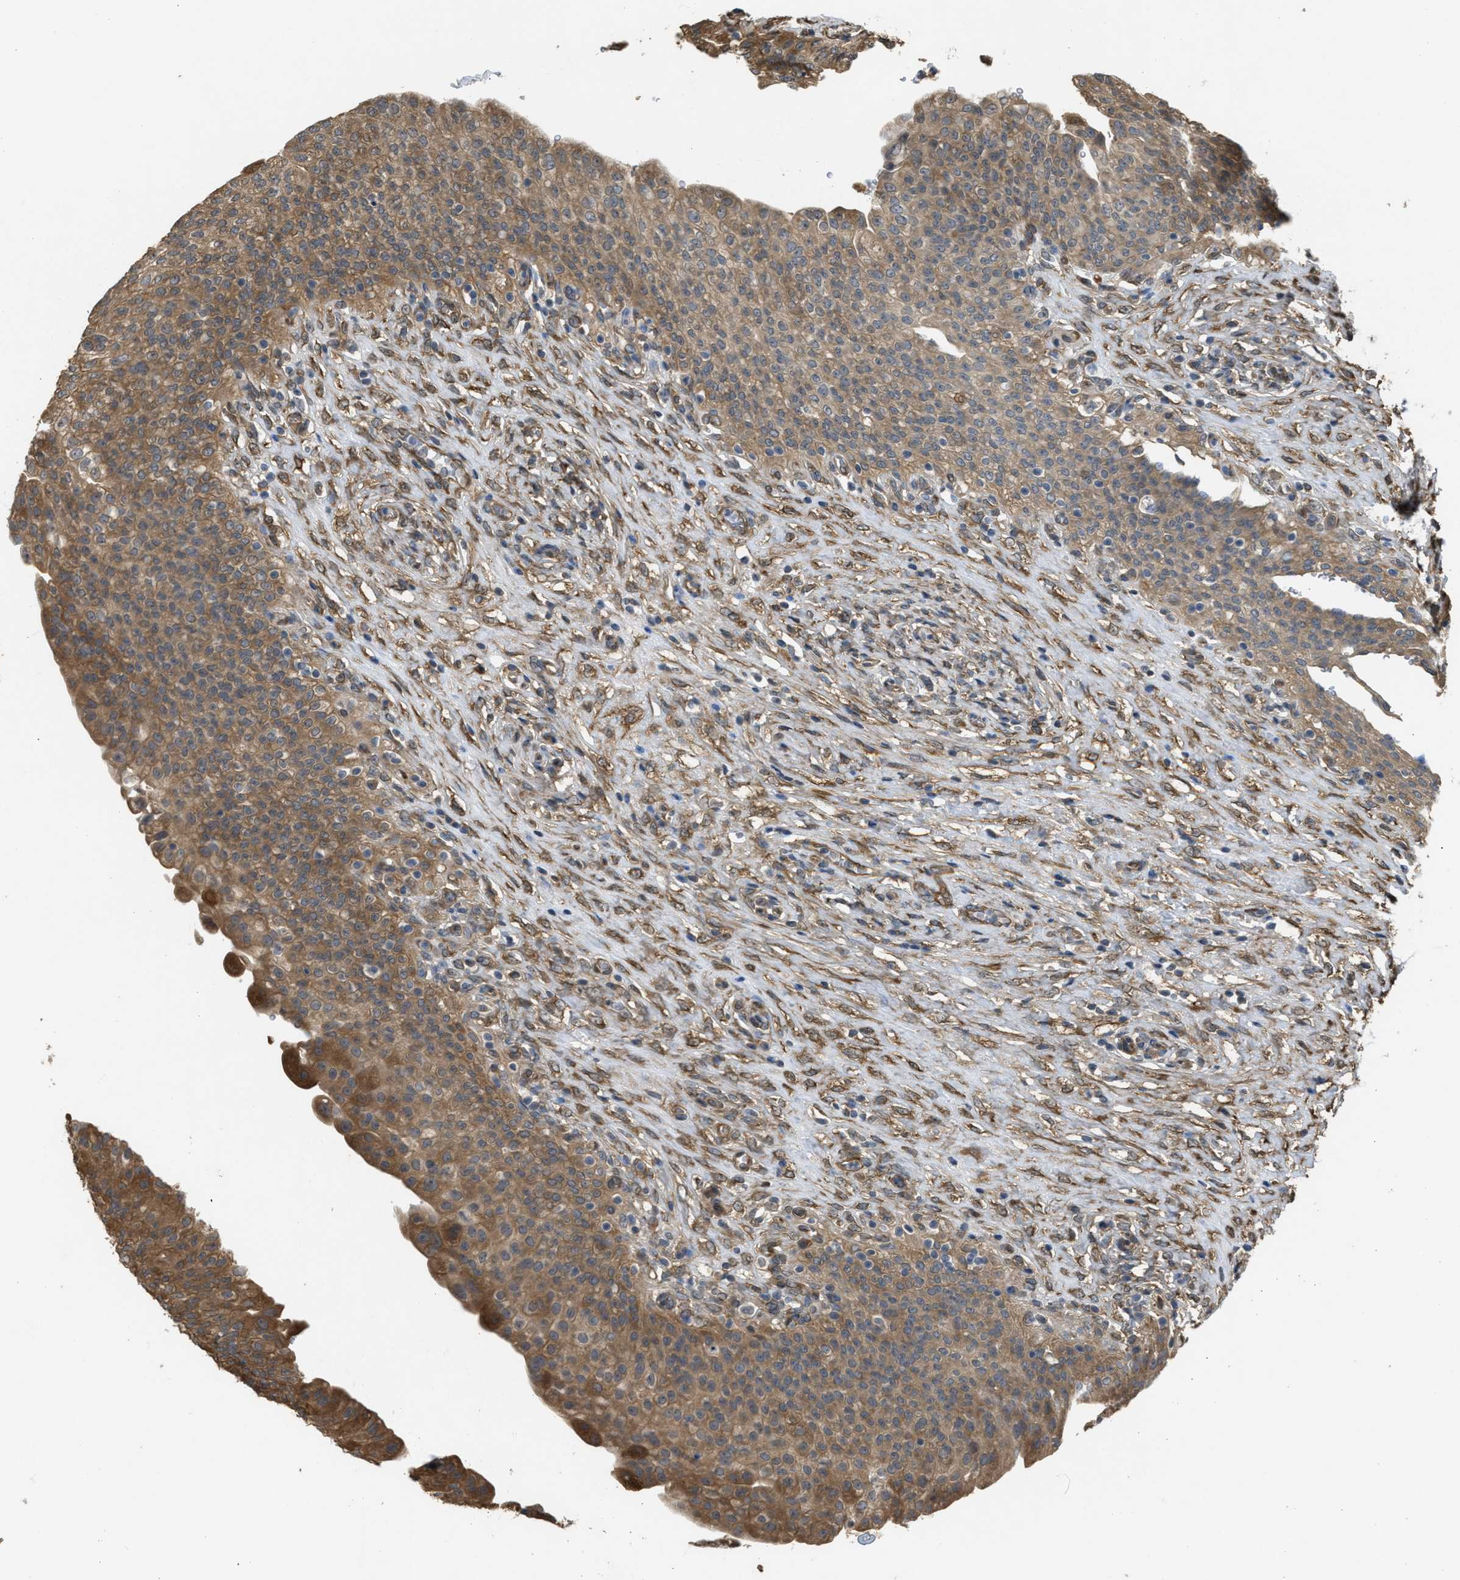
{"staining": {"intensity": "moderate", "quantity": ">75%", "location": "cytoplasmic/membranous"}, "tissue": "urinary bladder", "cell_type": "Urothelial cells", "image_type": "normal", "snomed": [{"axis": "morphology", "description": "Urothelial carcinoma, High grade"}, {"axis": "topography", "description": "Urinary bladder"}], "caption": "Brown immunohistochemical staining in unremarkable urinary bladder demonstrates moderate cytoplasmic/membranous staining in about >75% of urothelial cells. The staining was performed using DAB (3,3'-diaminobenzidine) to visualize the protein expression in brown, while the nuclei were stained in blue with hematoxylin (Magnification: 20x).", "gene": "BAG3", "patient": {"sex": "male", "age": 46}}